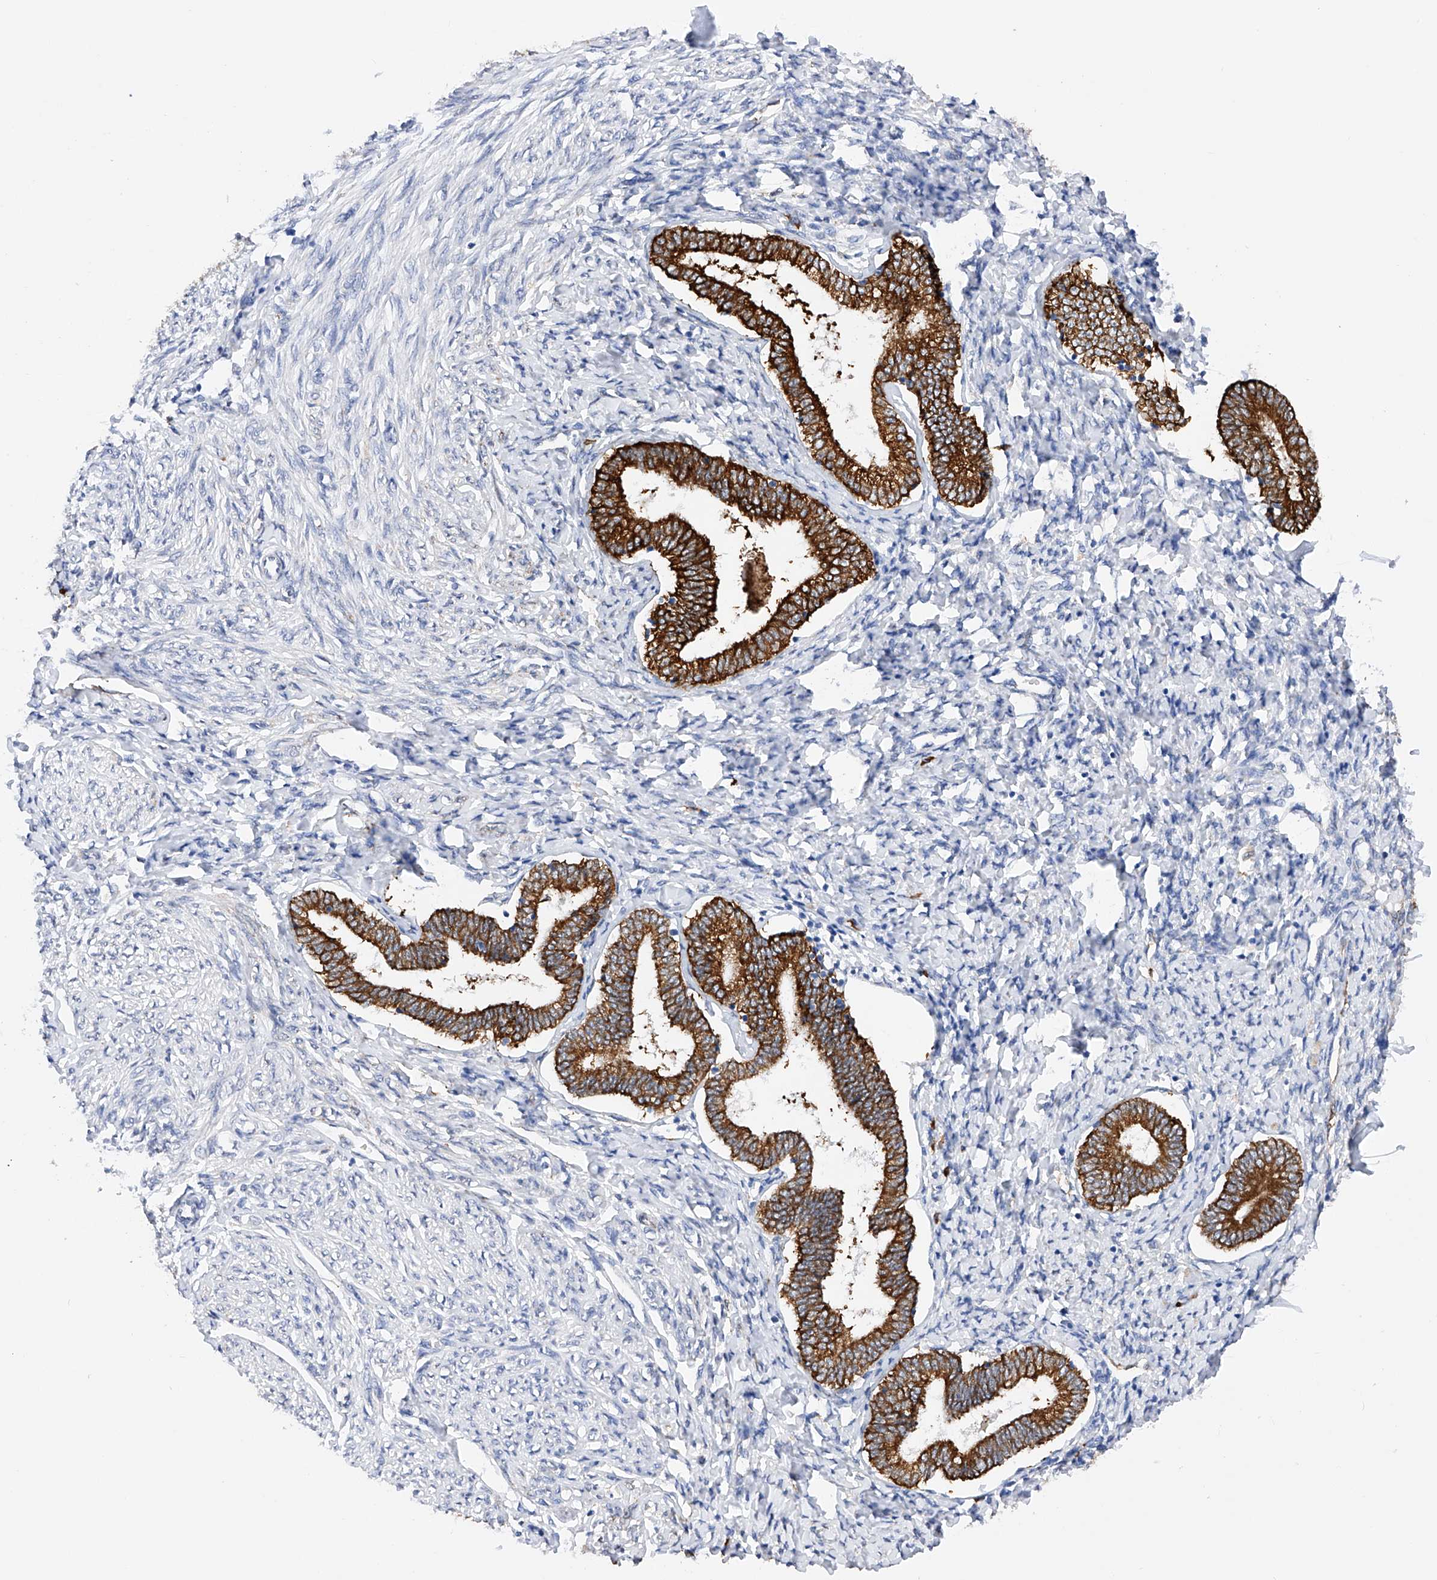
{"staining": {"intensity": "weak", "quantity": "<25%", "location": "cytoplasmic/membranous"}, "tissue": "endometrium", "cell_type": "Cells in endometrial stroma", "image_type": "normal", "snomed": [{"axis": "morphology", "description": "Normal tissue, NOS"}, {"axis": "topography", "description": "Endometrium"}], "caption": "Protein analysis of benign endometrium exhibits no significant staining in cells in endometrial stroma. (DAB (3,3'-diaminobenzidine) immunohistochemistry (IHC), high magnification).", "gene": "PDIA5", "patient": {"sex": "female", "age": 72}}